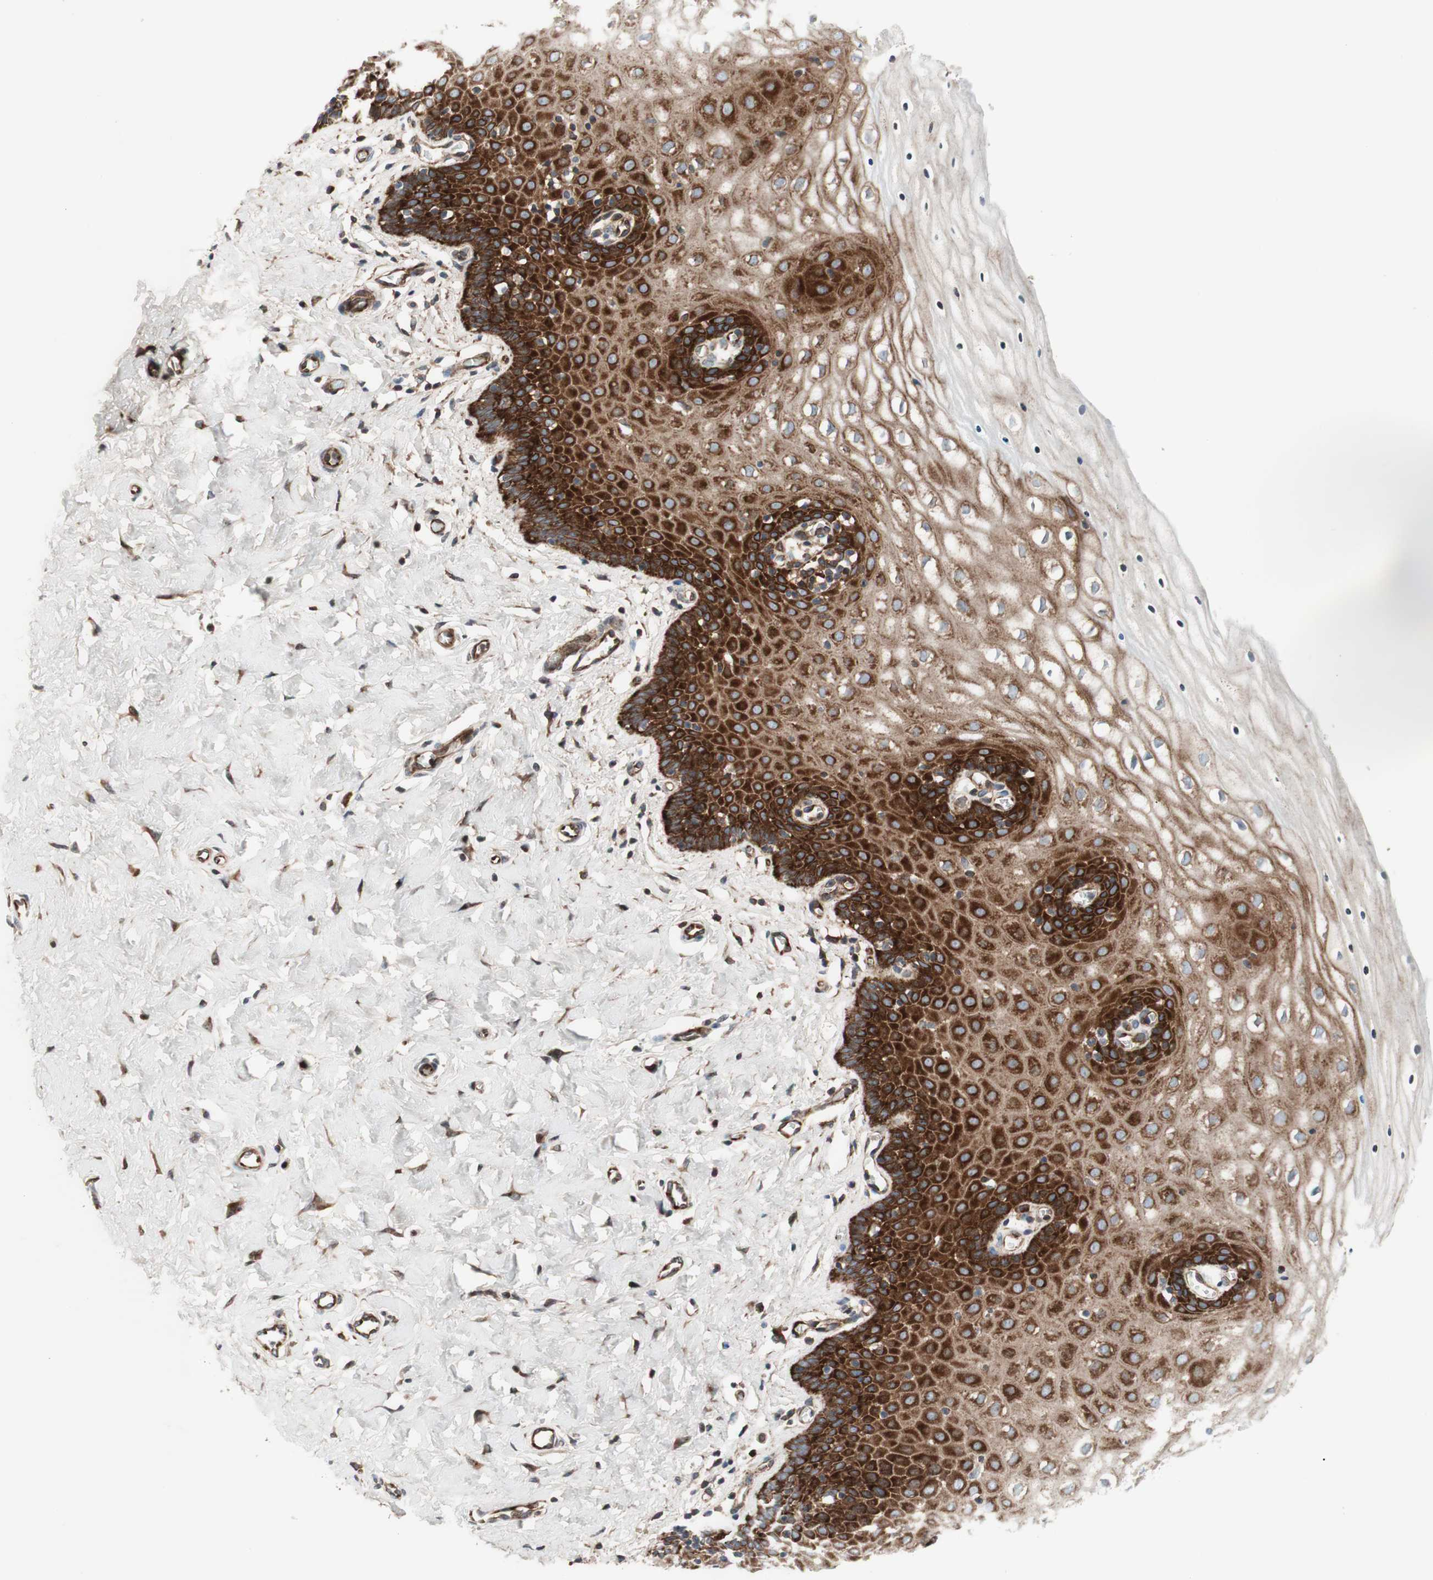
{"staining": {"intensity": "negative", "quantity": "none", "location": "none"}, "tissue": "cervix", "cell_type": "Glandular cells", "image_type": "normal", "snomed": [{"axis": "morphology", "description": "Normal tissue, NOS"}, {"axis": "topography", "description": "Cervix"}], "caption": "An immunohistochemistry micrograph of normal cervix is shown. There is no staining in glandular cells of cervix.", "gene": "CCN4", "patient": {"sex": "female", "age": 55}}